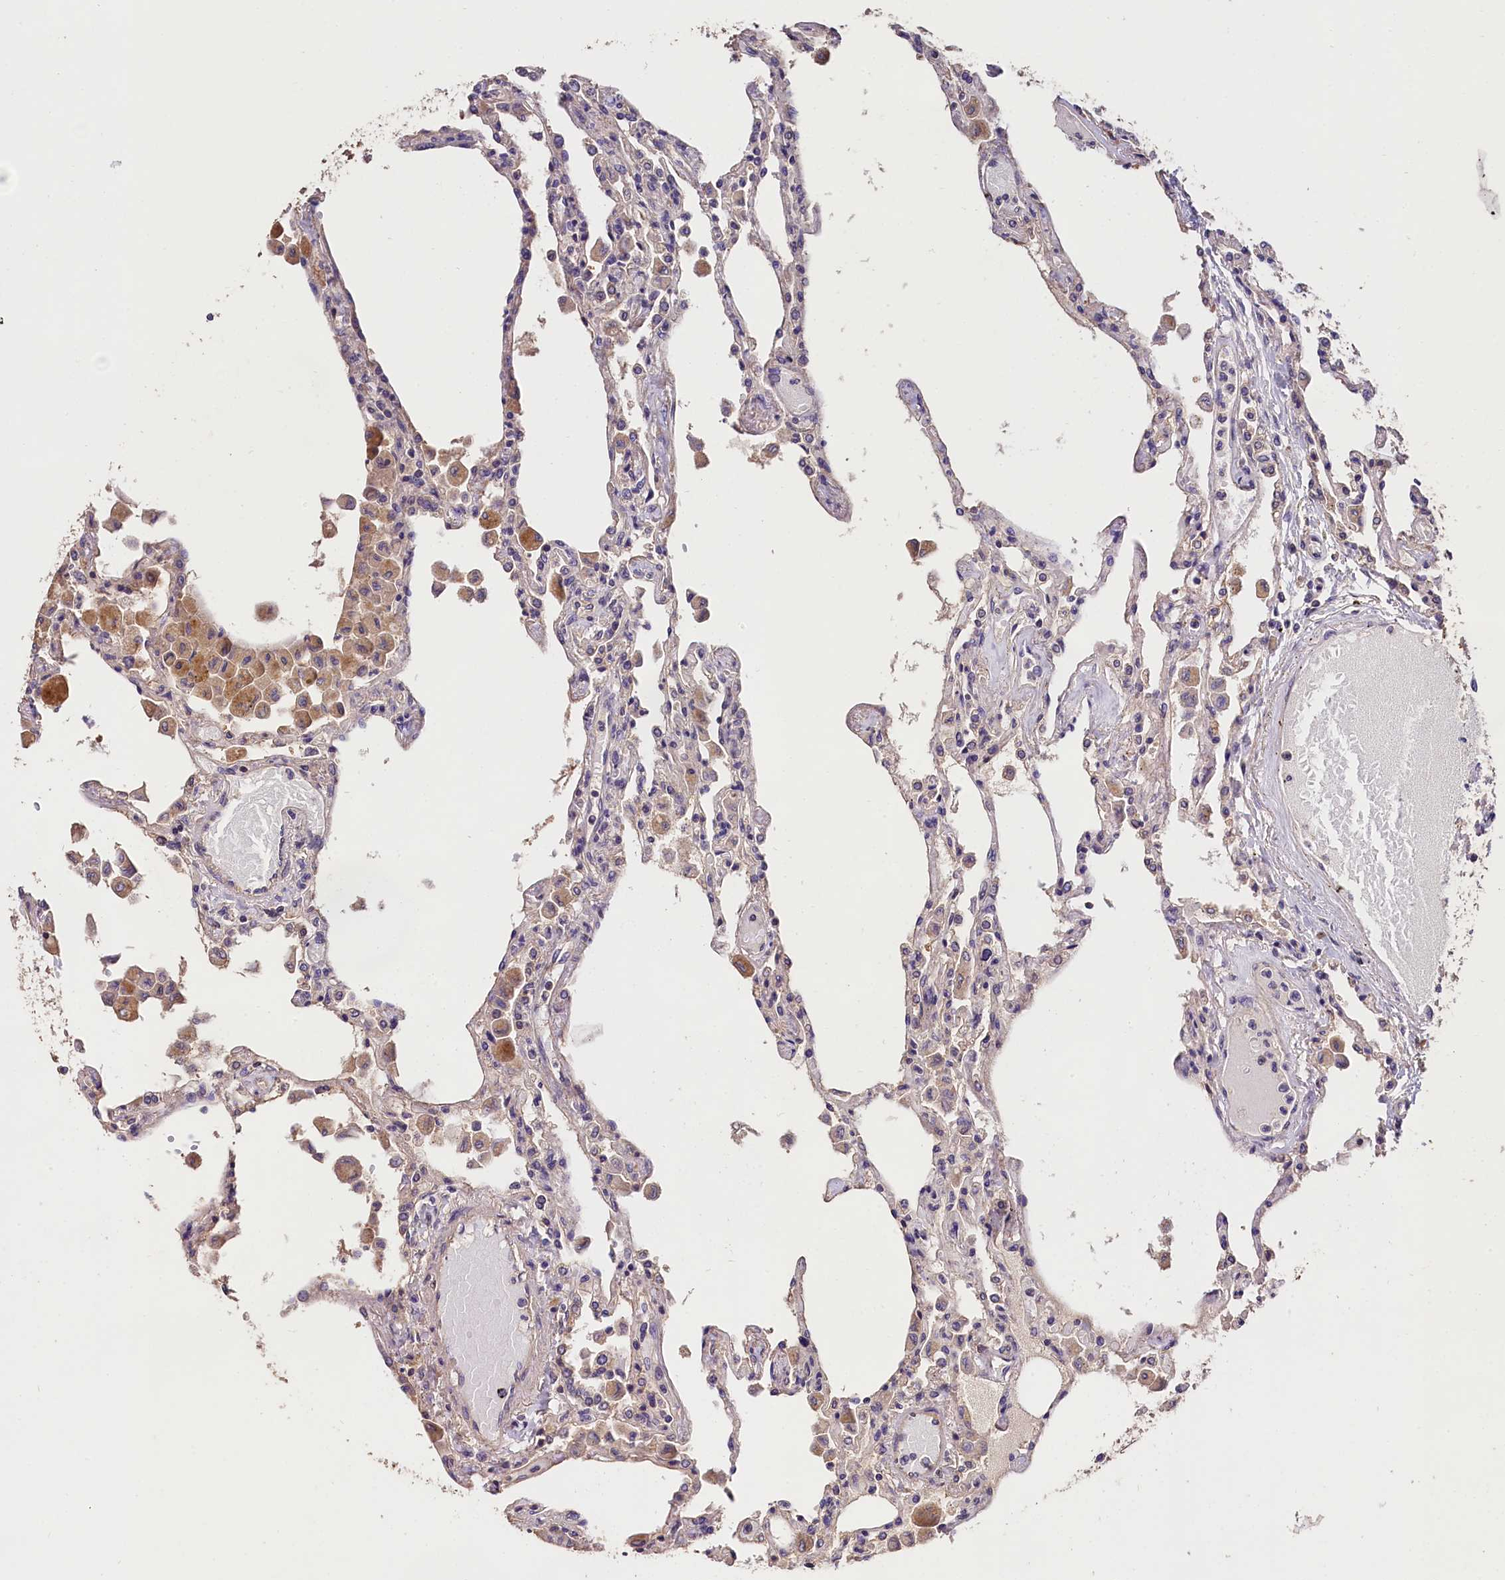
{"staining": {"intensity": "moderate", "quantity": "<25%", "location": "cytoplasmic/membranous"}, "tissue": "lung", "cell_type": "Alveolar cells", "image_type": "normal", "snomed": [{"axis": "morphology", "description": "Normal tissue, NOS"}, {"axis": "topography", "description": "Bronchus"}, {"axis": "topography", "description": "Lung"}], "caption": "This photomicrograph reveals immunohistochemistry staining of unremarkable human lung, with low moderate cytoplasmic/membranous staining in approximately <25% of alveolar cells.", "gene": "OAS3", "patient": {"sex": "female", "age": 49}}